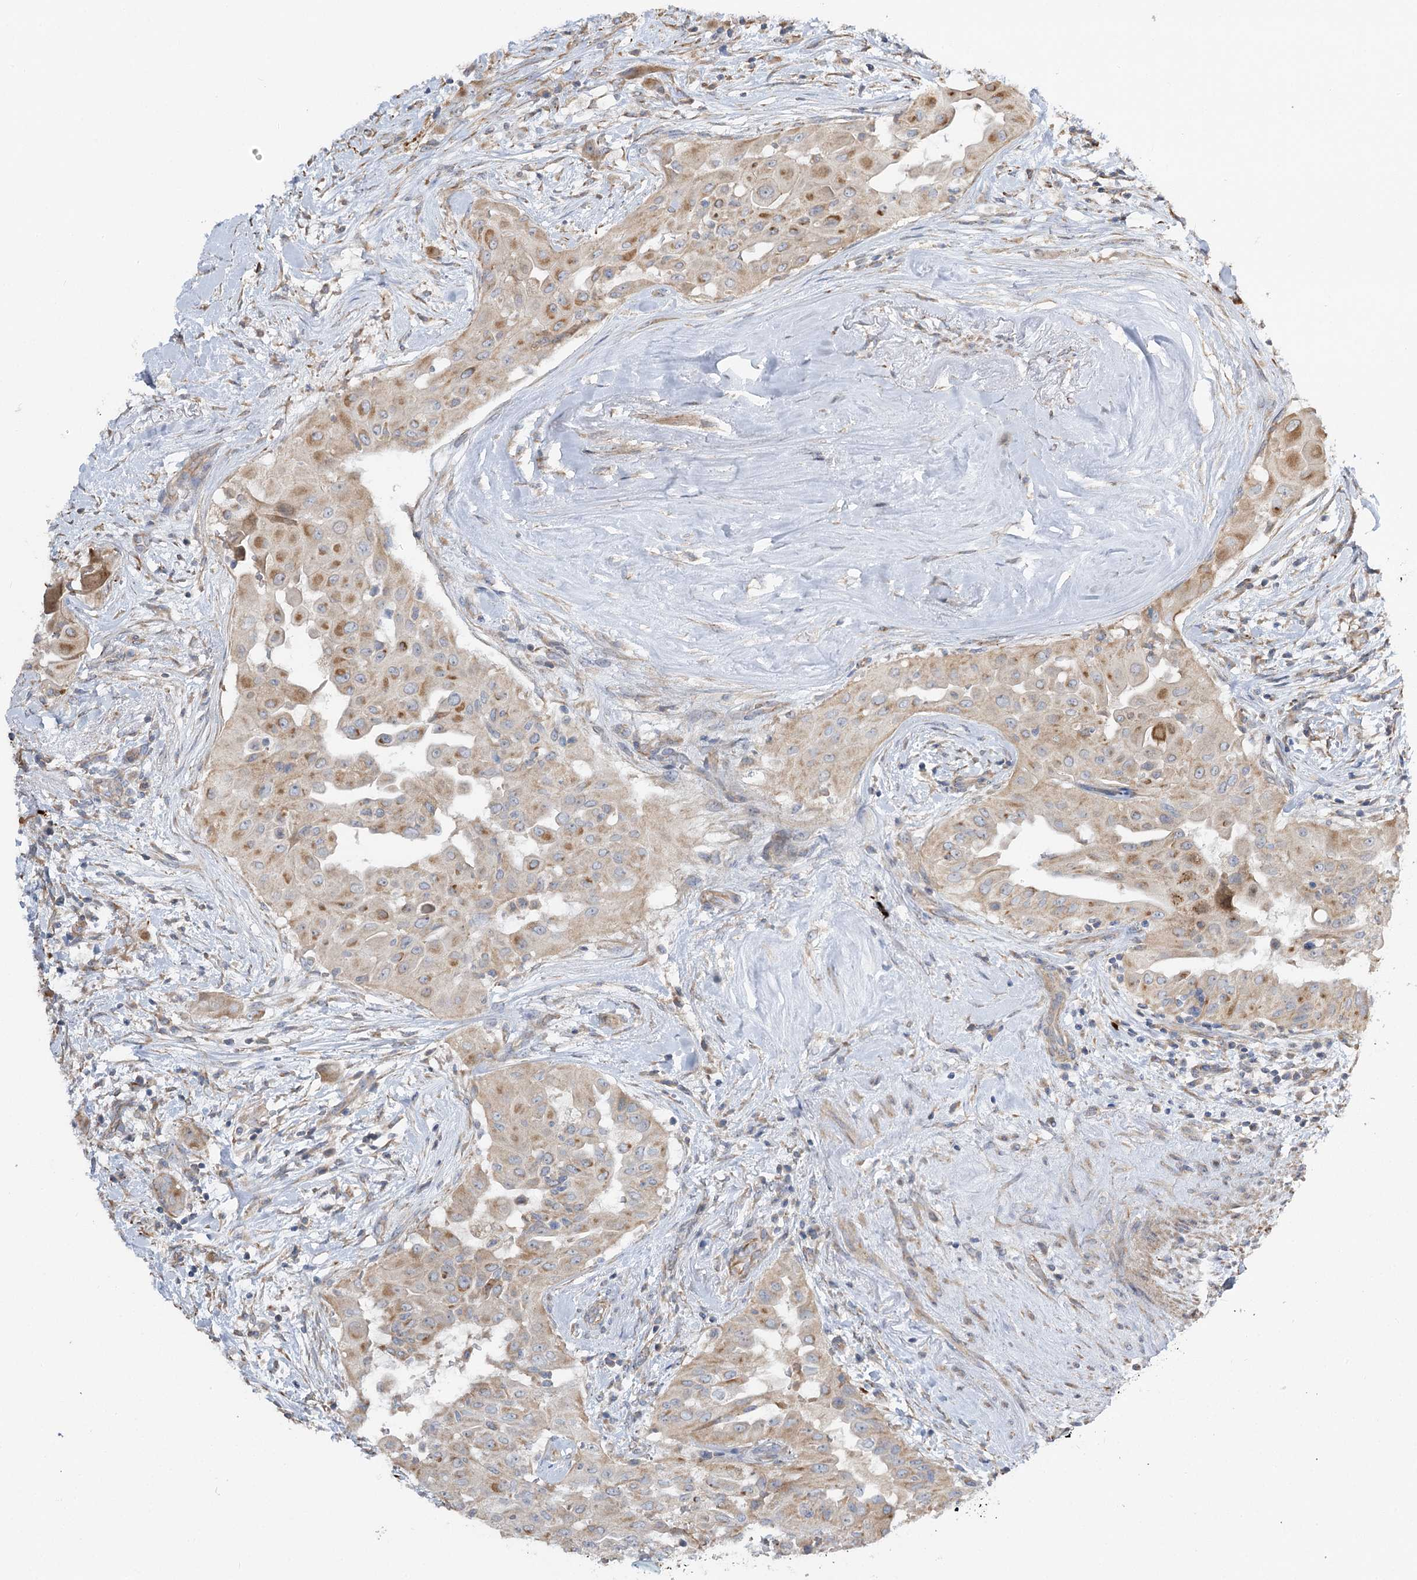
{"staining": {"intensity": "moderate", "quantity": ">75%", "location": "cytoplasmic/membranous"}, "tissue": "thyroid cancer", "cell_type": "Tumor cells", "image_type": "cancer", "snomed": [{"axis": "morphology", "description": "Papillary adenocarcinoma, NOS"}, {"axis": "topography", "description": "Thyroid gland"}], "caption": "Protein staining of thyroid cancer (papillary adenocarcinoma) tissue displays moderate cytoplasmic/membranous staining in approximately >75% of tumor cells.", "gene": "KIAA0825", "patient": {"sex": "female", "age": 59}}